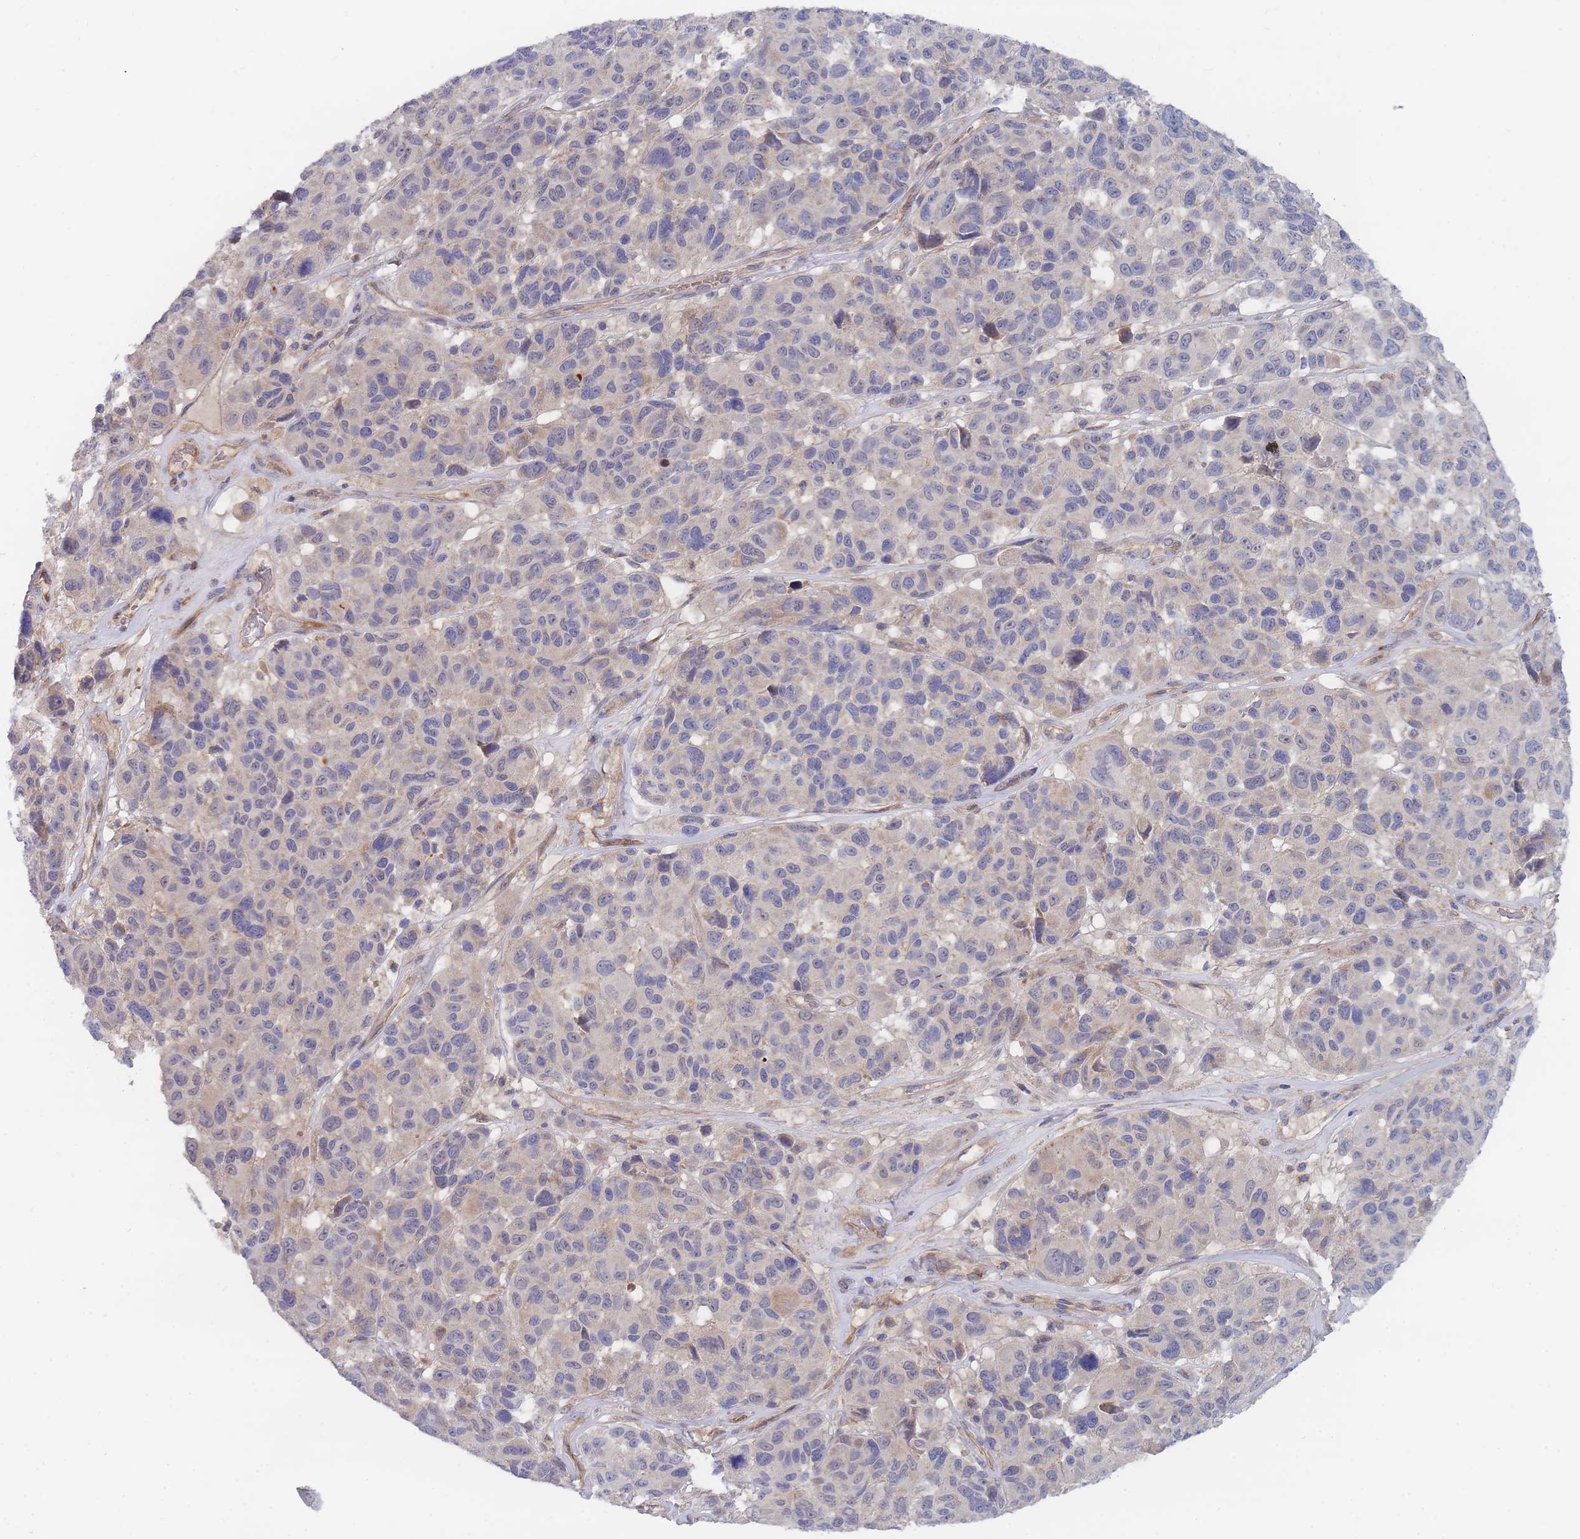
{"staining": {"intensity": "negative", "quantity": "none", "location": "none"}, "tissue": "melanoma", "cell_type": "Tumor cells", "image_type": "cancer", "snomed": [{"axis": "morphology", "description": "Malignant melanoma, NOS"}, {"axis": "topography", "description": "Skin"}], "caption": "Malignant melanoma stained for a protein using IHC shows no staining tumor cells.", "gene": "NUB1", "patient": {"sex": "female", "age": 66}}